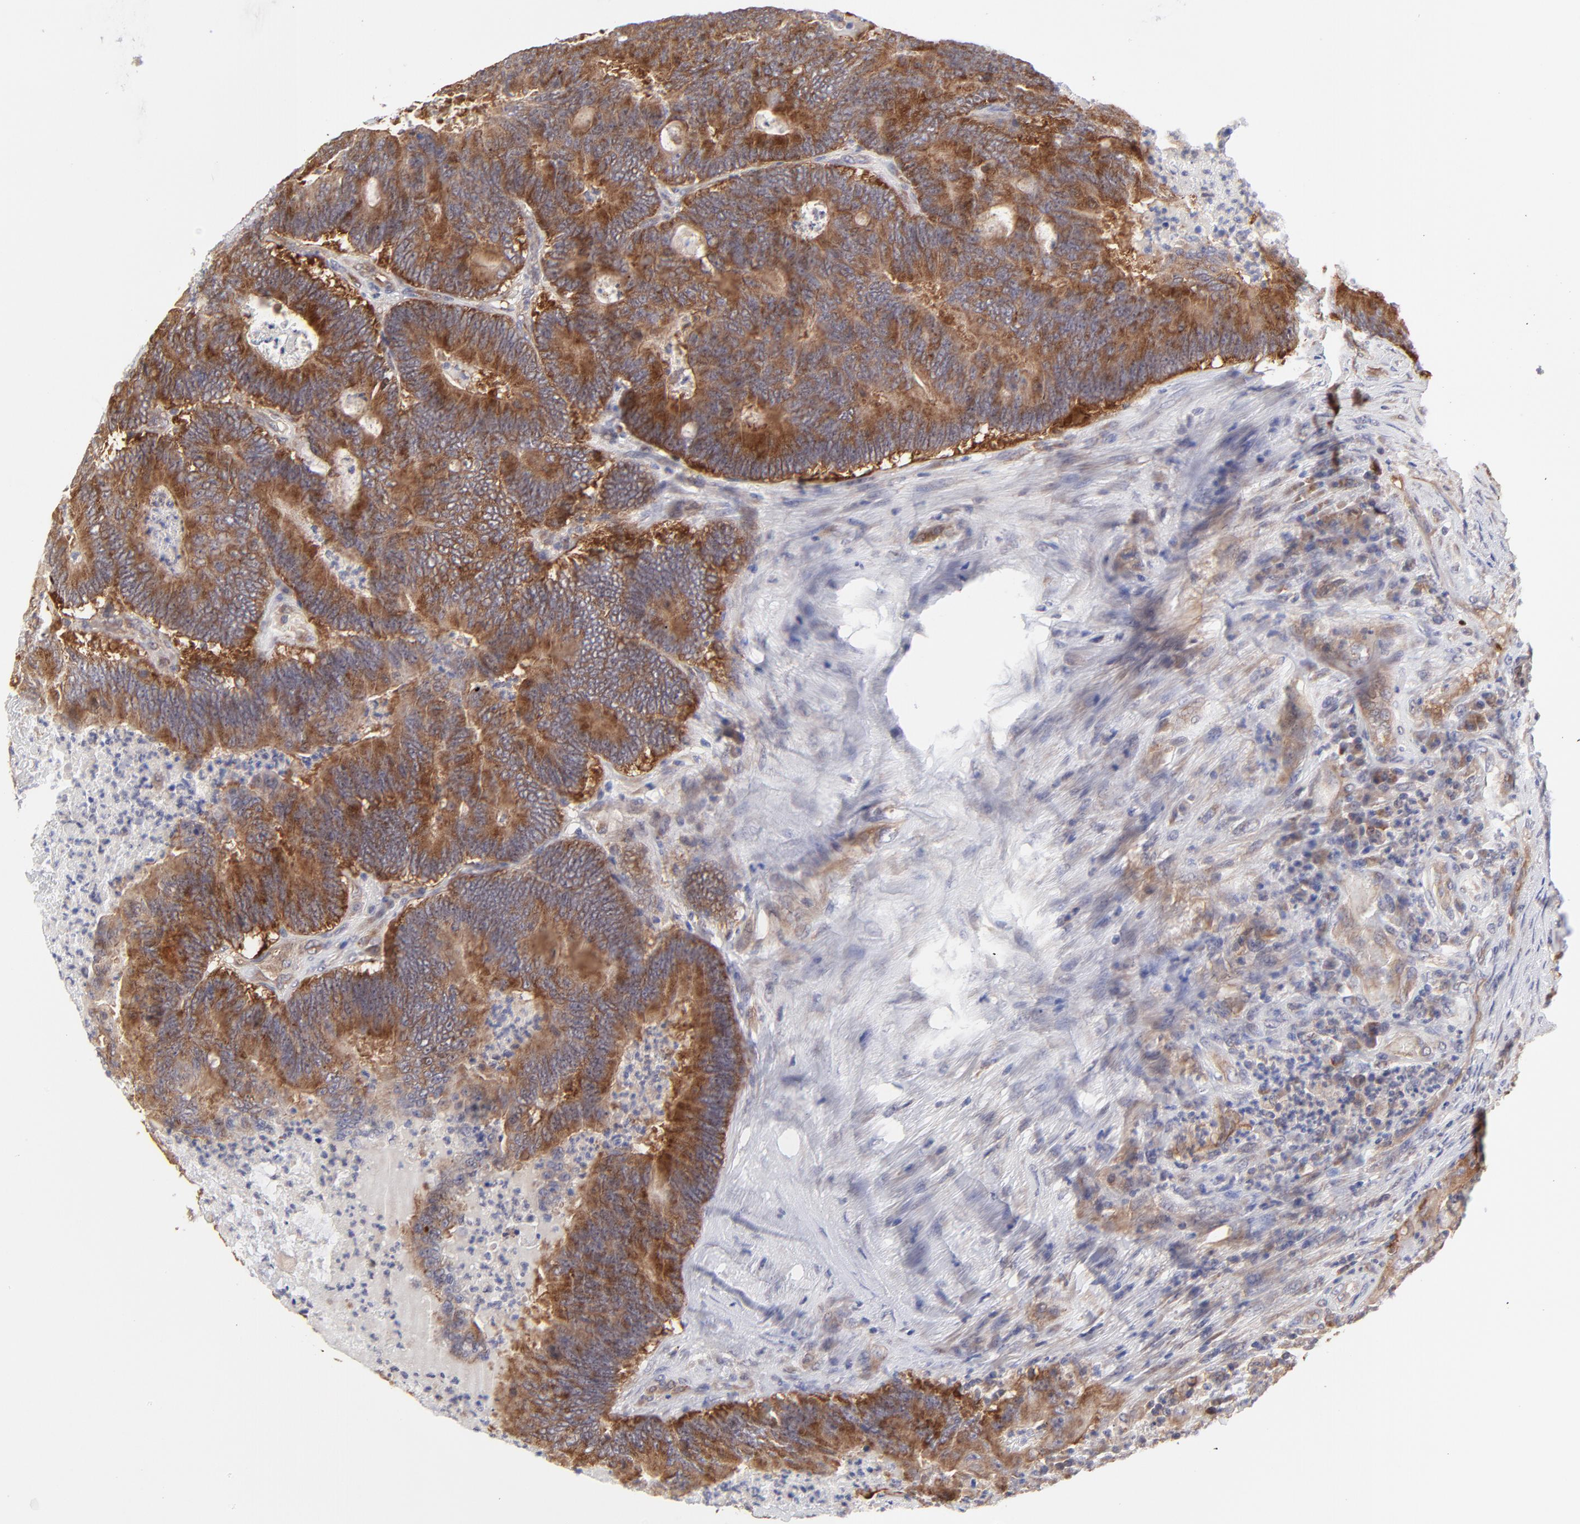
{"staining": {"intensity": "moderate", "quantity": ">75%", "location": "cytoplasmic/membranous"}, "tissue": "colorectal cancer", "cell_type": "Tumor cells", "image_type": "cancer", "snomed": [{"axis": "morphology", "description": "Adenocarcinoma, NOS"}, {"axis": "topography", "description": "Colon"}], "caption": "A brown stain shows moderate cytoplasmic/membranous staining of a protein in colorectal cancer tumor cells. (Stains: DAB (3,3'-diaminobenzidine) in brown, nuclei in blue, Microscopy: brightfield microscopy at high magnification).", "gene": "GART", "patient": {"sex": "male", "age": 65}}